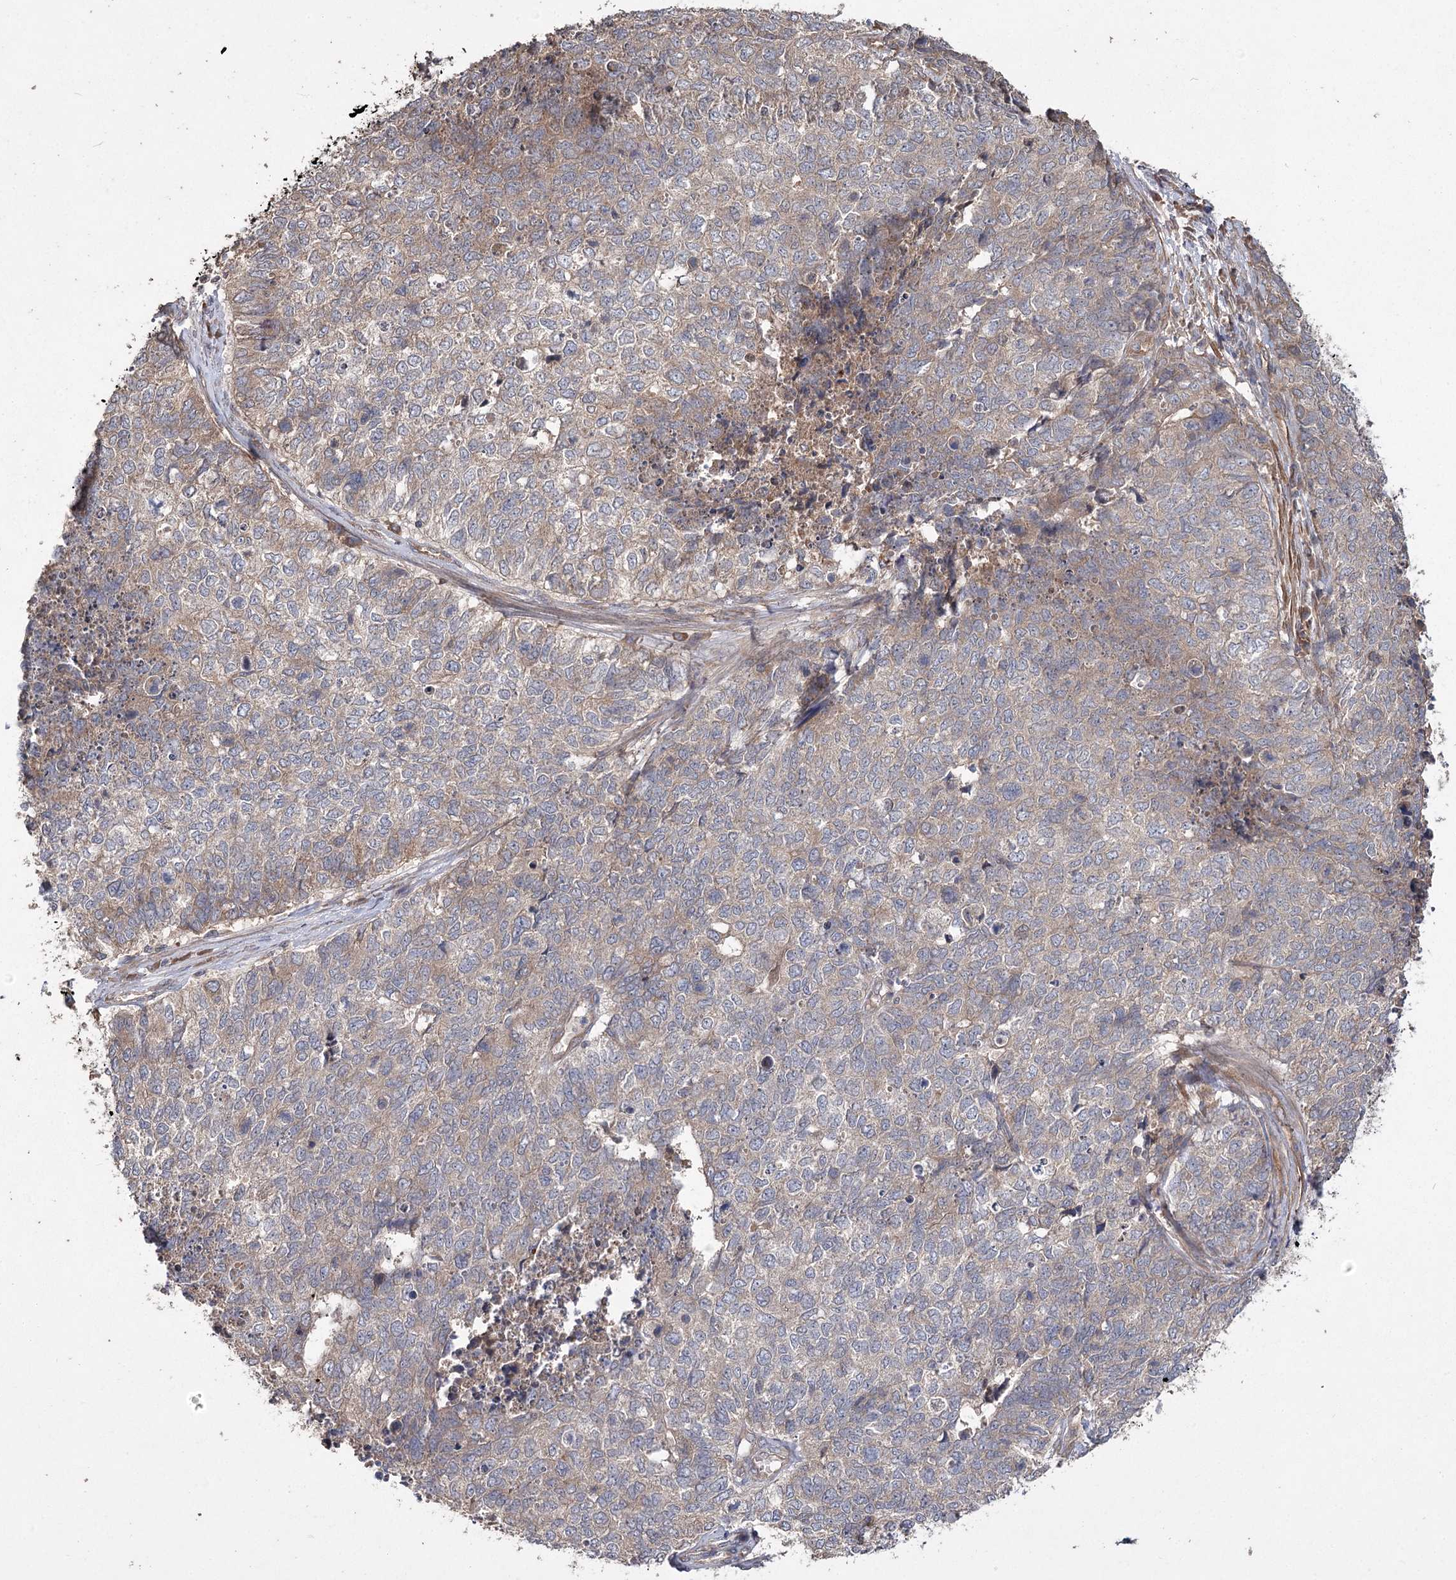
{"staining": {"intensity": "weak", "quantity": "<25%", "location": "cytoplasmic/membranous"}, "tissue": "cervical cancer", "cell_type": "Tumor cells", "image_type": "cancer", "snomed": [{"axis": "morphology", "description": "Squamous cell carcinoma, NOS"}, {"axis": "topography", "description": "Cervix"}], "caption": "A high-resolution micrograph shows immunohistochemistry (IHC) staining of cervical cancer (squamous cell carcinoma), which shows no significant positivity in tumor cells.", "gene": "RIN2", "patient": {"sex": "female", "age": 63}}